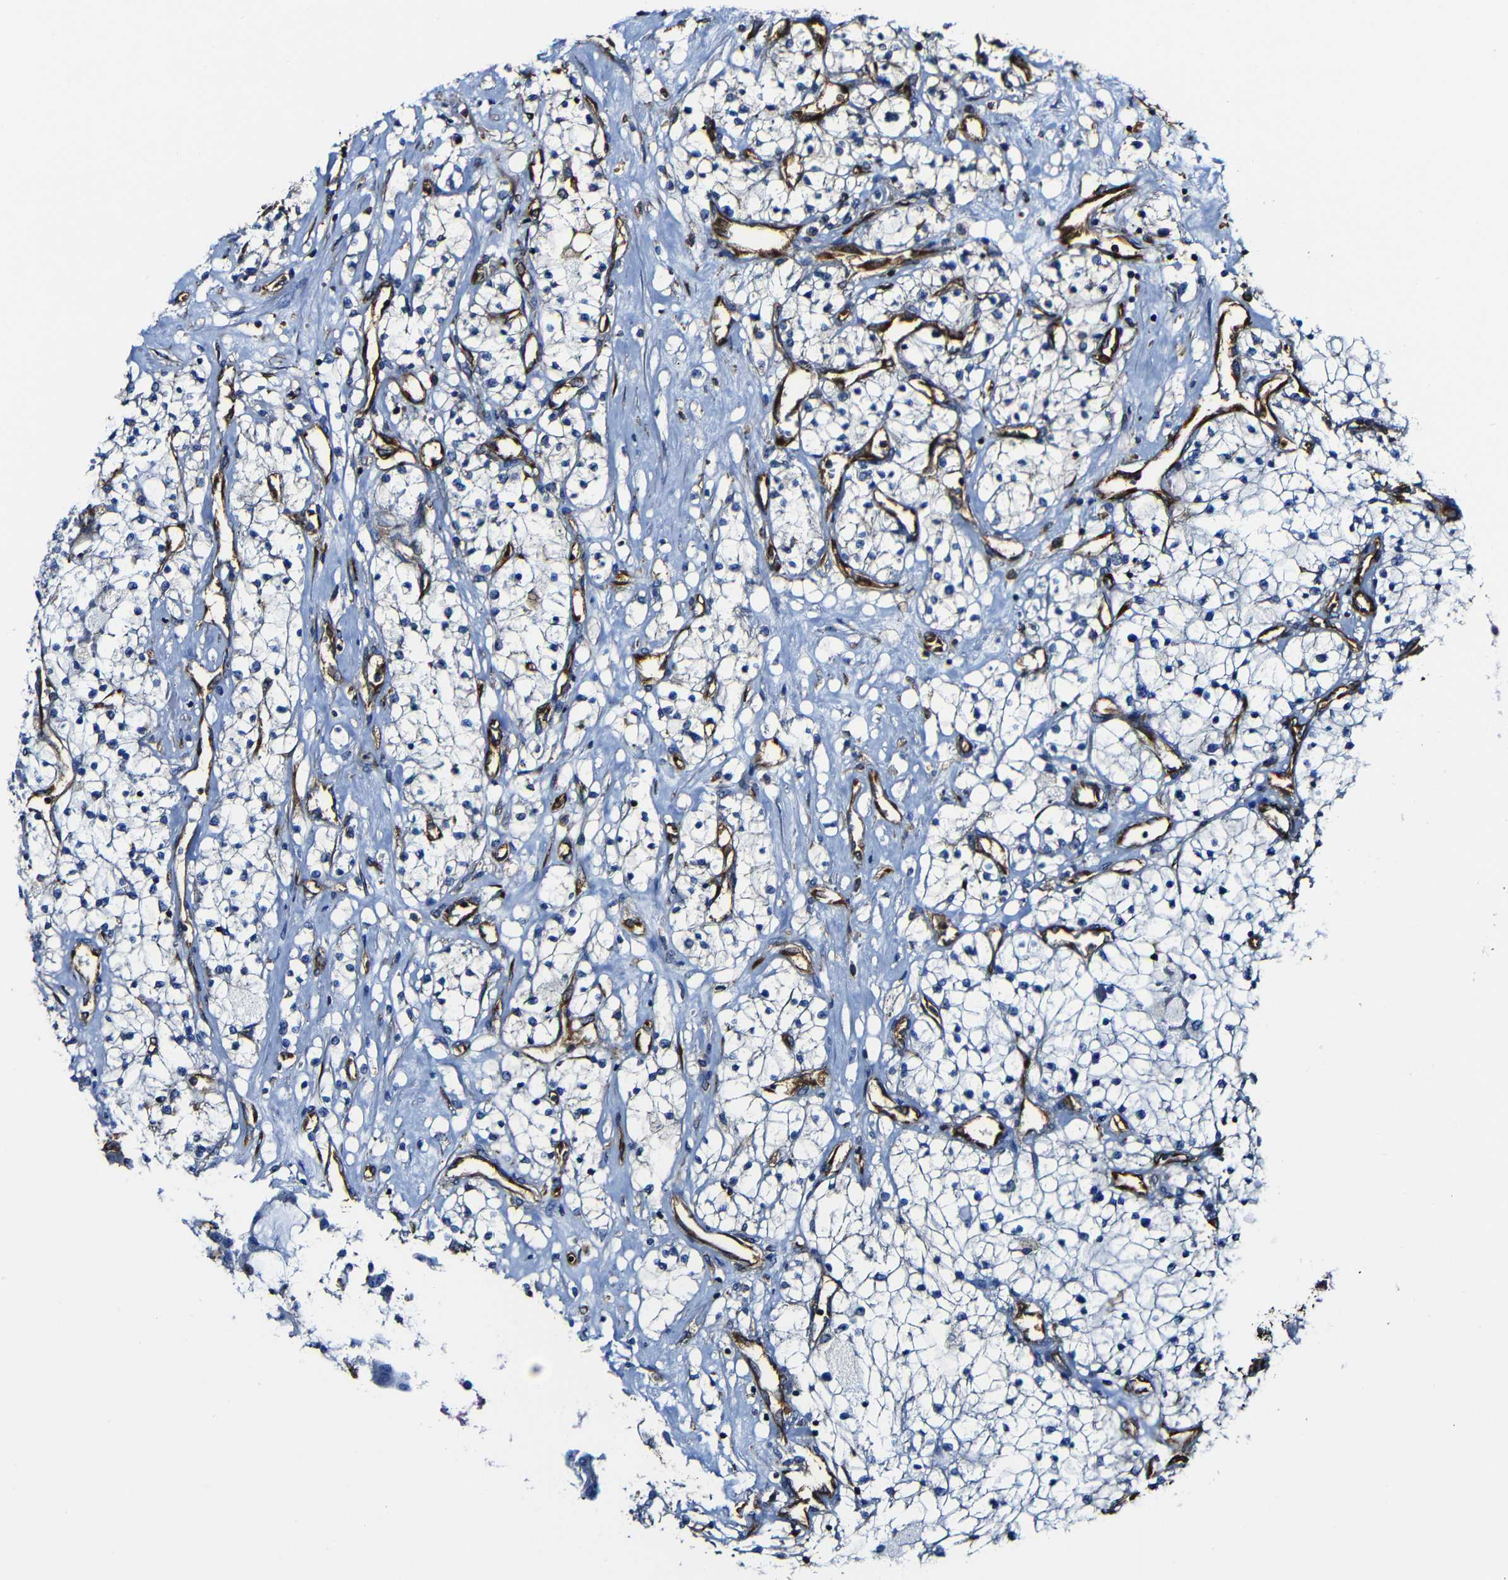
{"staining": {"intensity": "negative", "quantity": "none", "location": "none"}, "tissue": "renal cancer", "cell_type": "Tumor cells", "image_type": "cancer", "snomed": [{"axis": "morphology", "description": "Adenocarcinoma, NOS"}, {"axis": "topography", "description": "Kidney"}], "caption": "Histopathology image shows no significant protein expression in tumor cells of renal cancer (adenocarcinoma).", "gene": "MSN", "patient": {"sex": "male", "age": 68}}